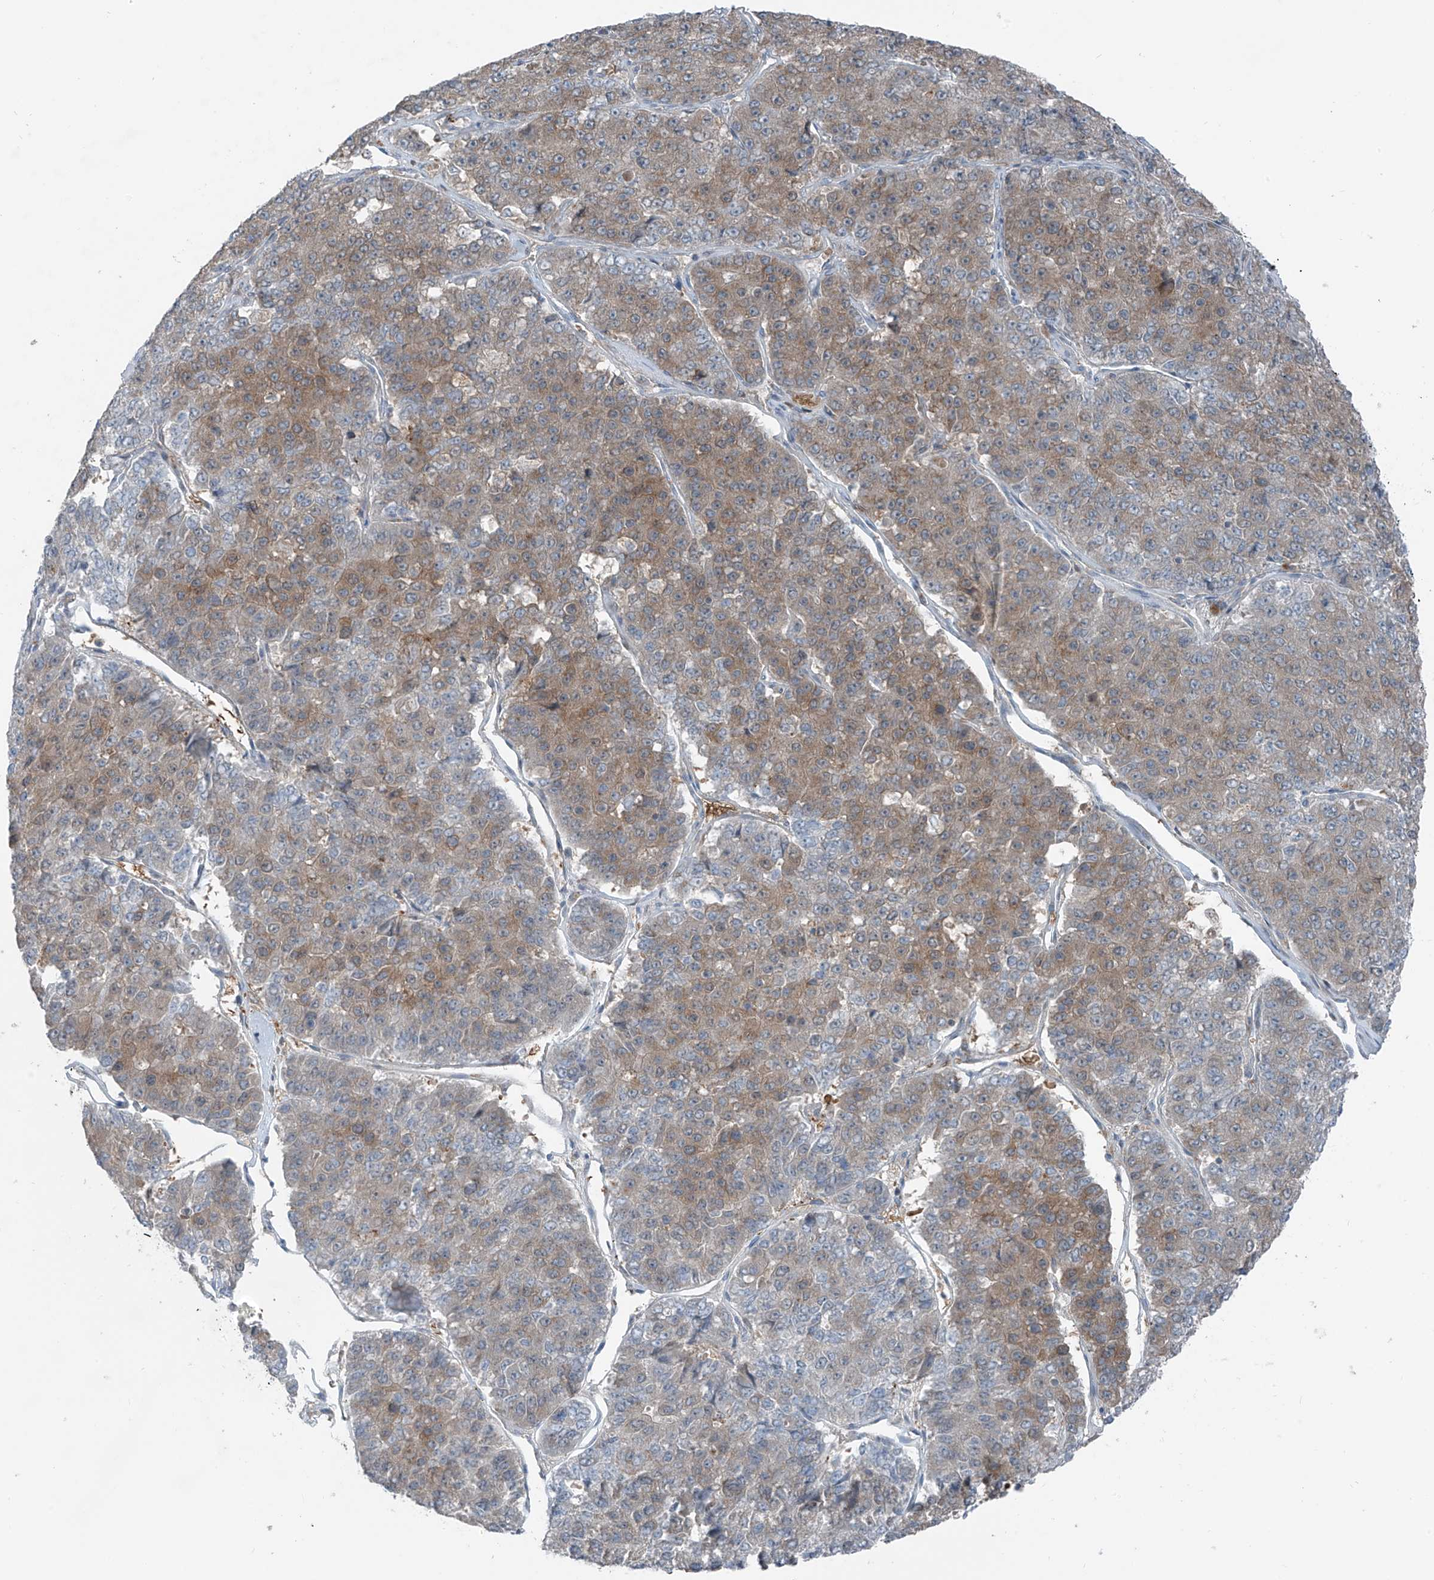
{"staining": {"intensity": "moderate", "quantity": "25%-75%", "location": "cytoplasmic/membranous"}, "tissue": "pancreatic cancer", "cell_type": "Tumor cells", "image_type": "cancer", "snomed": [{"axis": "morphology", "description": "Adenocarcinoma, NOS"}, {"axis": "topography", "description": "Pancreas"}], "caption": "Immunohistochemistry image of human pancreatic cancer stained for a protein (brown), which reveals medium levels of moderate cytoplasmic/membranous staining in about 25%-75% of tumor cells.", "gene": "SLC12A6", "patient": {"sex": "male", "age": 50}}